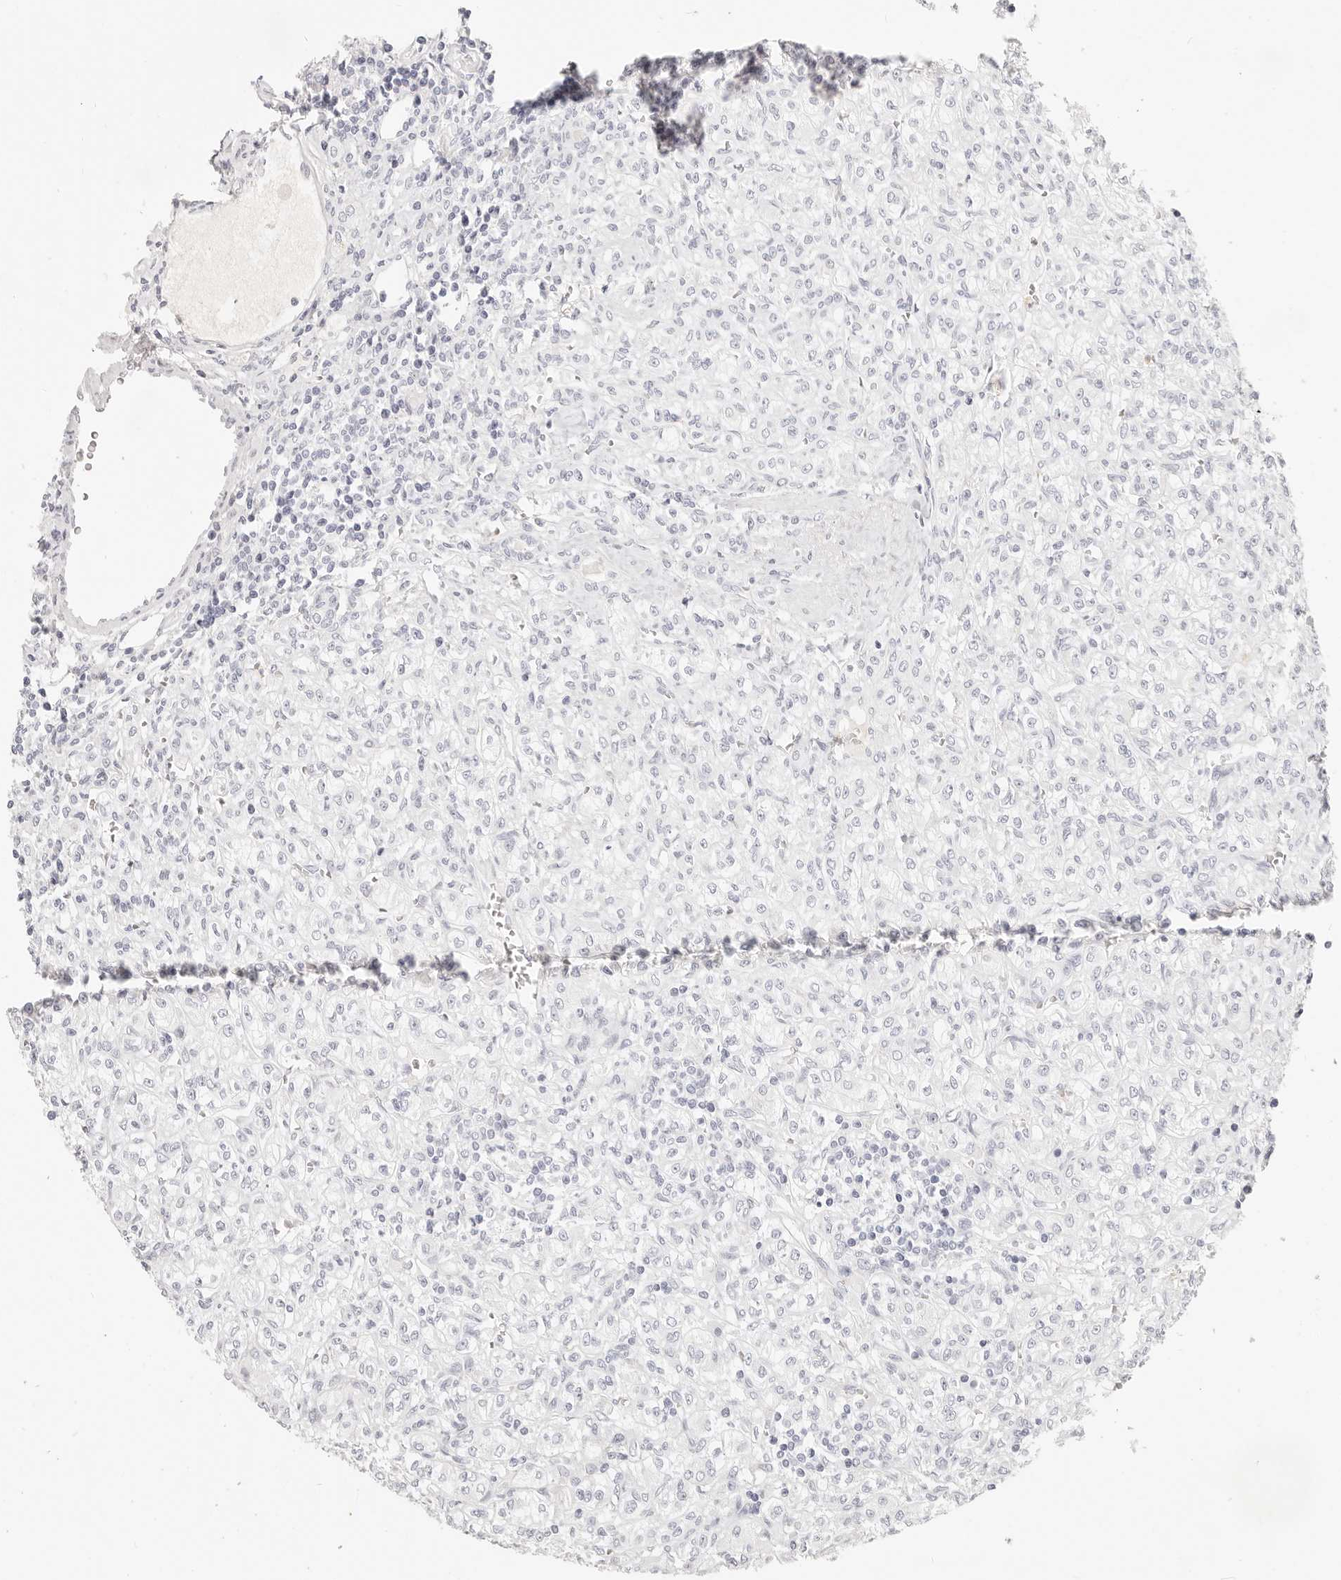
{"staining": {"intensity": "negative", "quantity": "none", "location": "none"}, "tissue": "renal cancer", "cell_type": "Tumor cells", "image_type": "cancer", "snomed": [{"axis": "morphology", "description": "Adenocarcinoma, NOS"}, {"axis": "topography", "description": "Kidney"}], "caption": "This is a image of IHC staining of renal cancer, which shows no expression in tumor cells.", "gene": "ASCL1", "patient": {"sex": "male", "age": 77}}